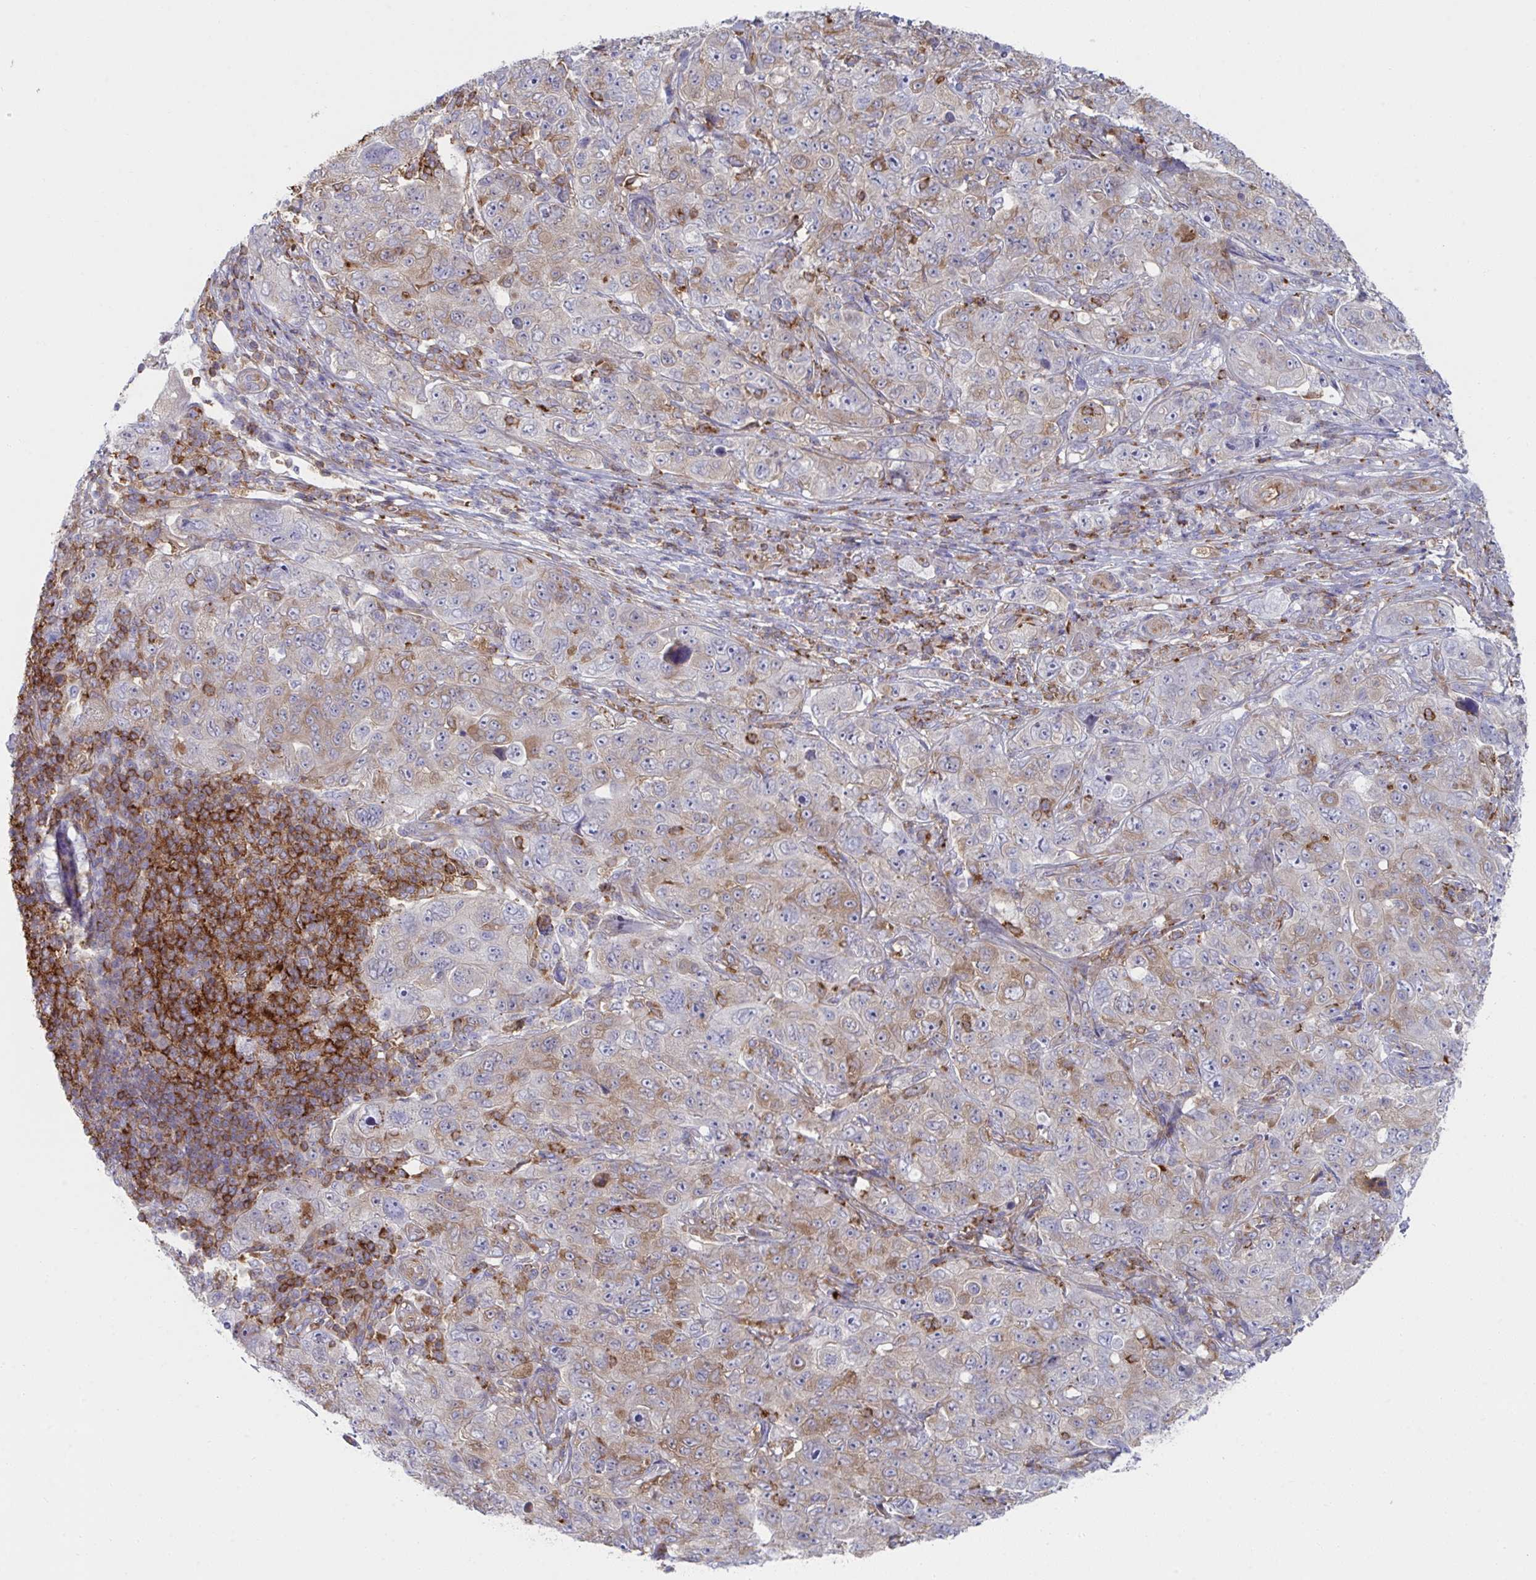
{"staining": {"intensity": "weak", "quantity": "25%-75%", "location": "cytoplasmic/membranous"}, "tissue": "pancreatic cancer", "cell_type": "Tumor cells", "image_type": "cancer", "snomed": [{"axis": "morphology", "description": "Adenocarcinoma, NOS"}, {"axis": "topography", "description": "Pancreas"}], "caption": "About 25%-75% of tumor cells in pancreatic adenocarcinoma show weak cytoplasmic/membranous protein positivity as visualized by brown immunohistochemical staining.", "gene": "WNK1", "patient": {"sex": "male", "age": 68}}